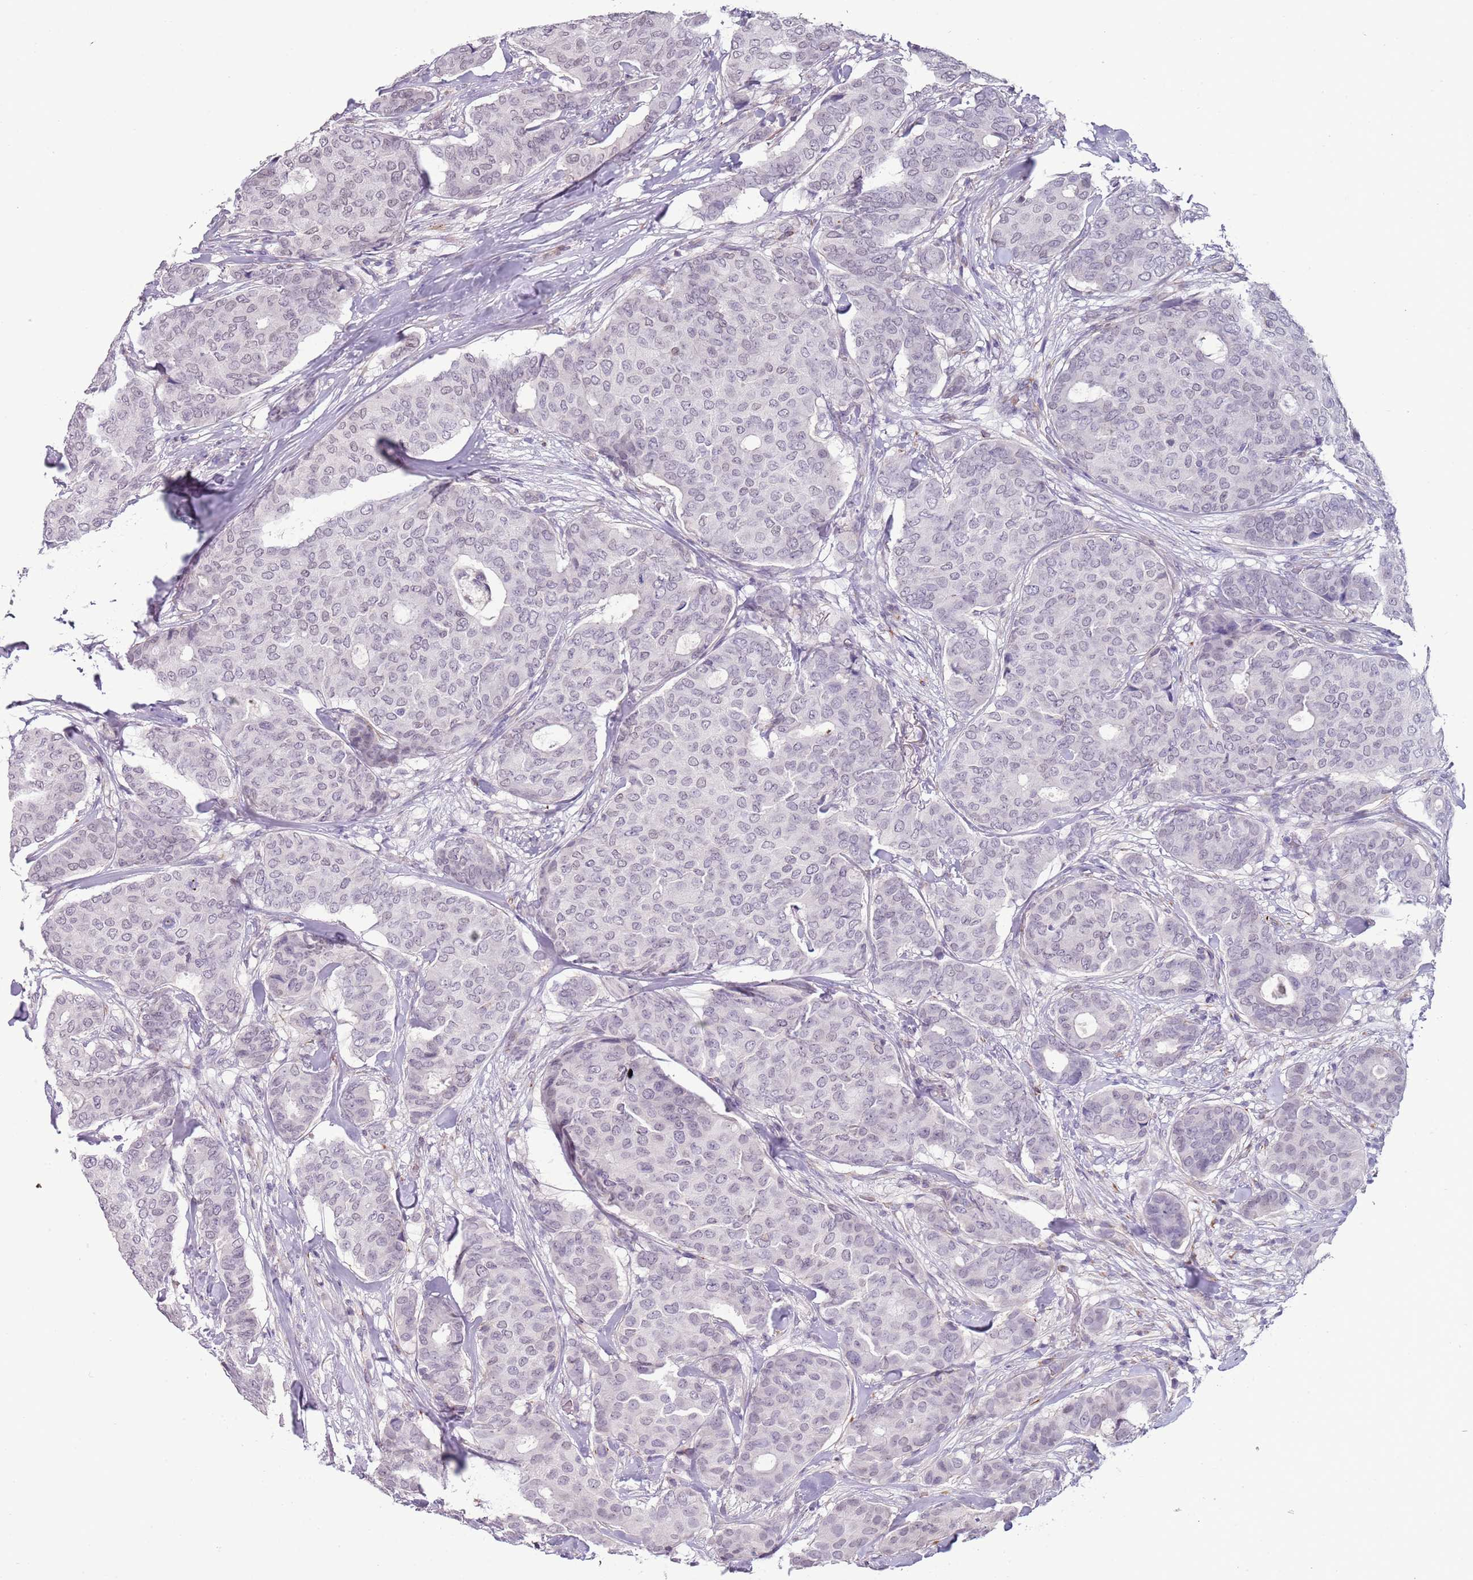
{"staining": {"intensity": "negative", "quantity": "none", "location": "none"}, "tissue": "breast cancer", "cell_type": "Tumor cells", "image_type": "cancer", "snomed": [{"axis": "morphology", "description": "Duct carcinoma"}, {"axis": "topography", "description": "Breast"}], "caption": "Immunohistochemical staining of human breast invasive ductal carcinoma demonstrates no significant staining in tumor cells. (DAB IHC, high magnification).", "gene": "NBPF3", "patient": {"sex": "female", "age": 75}}